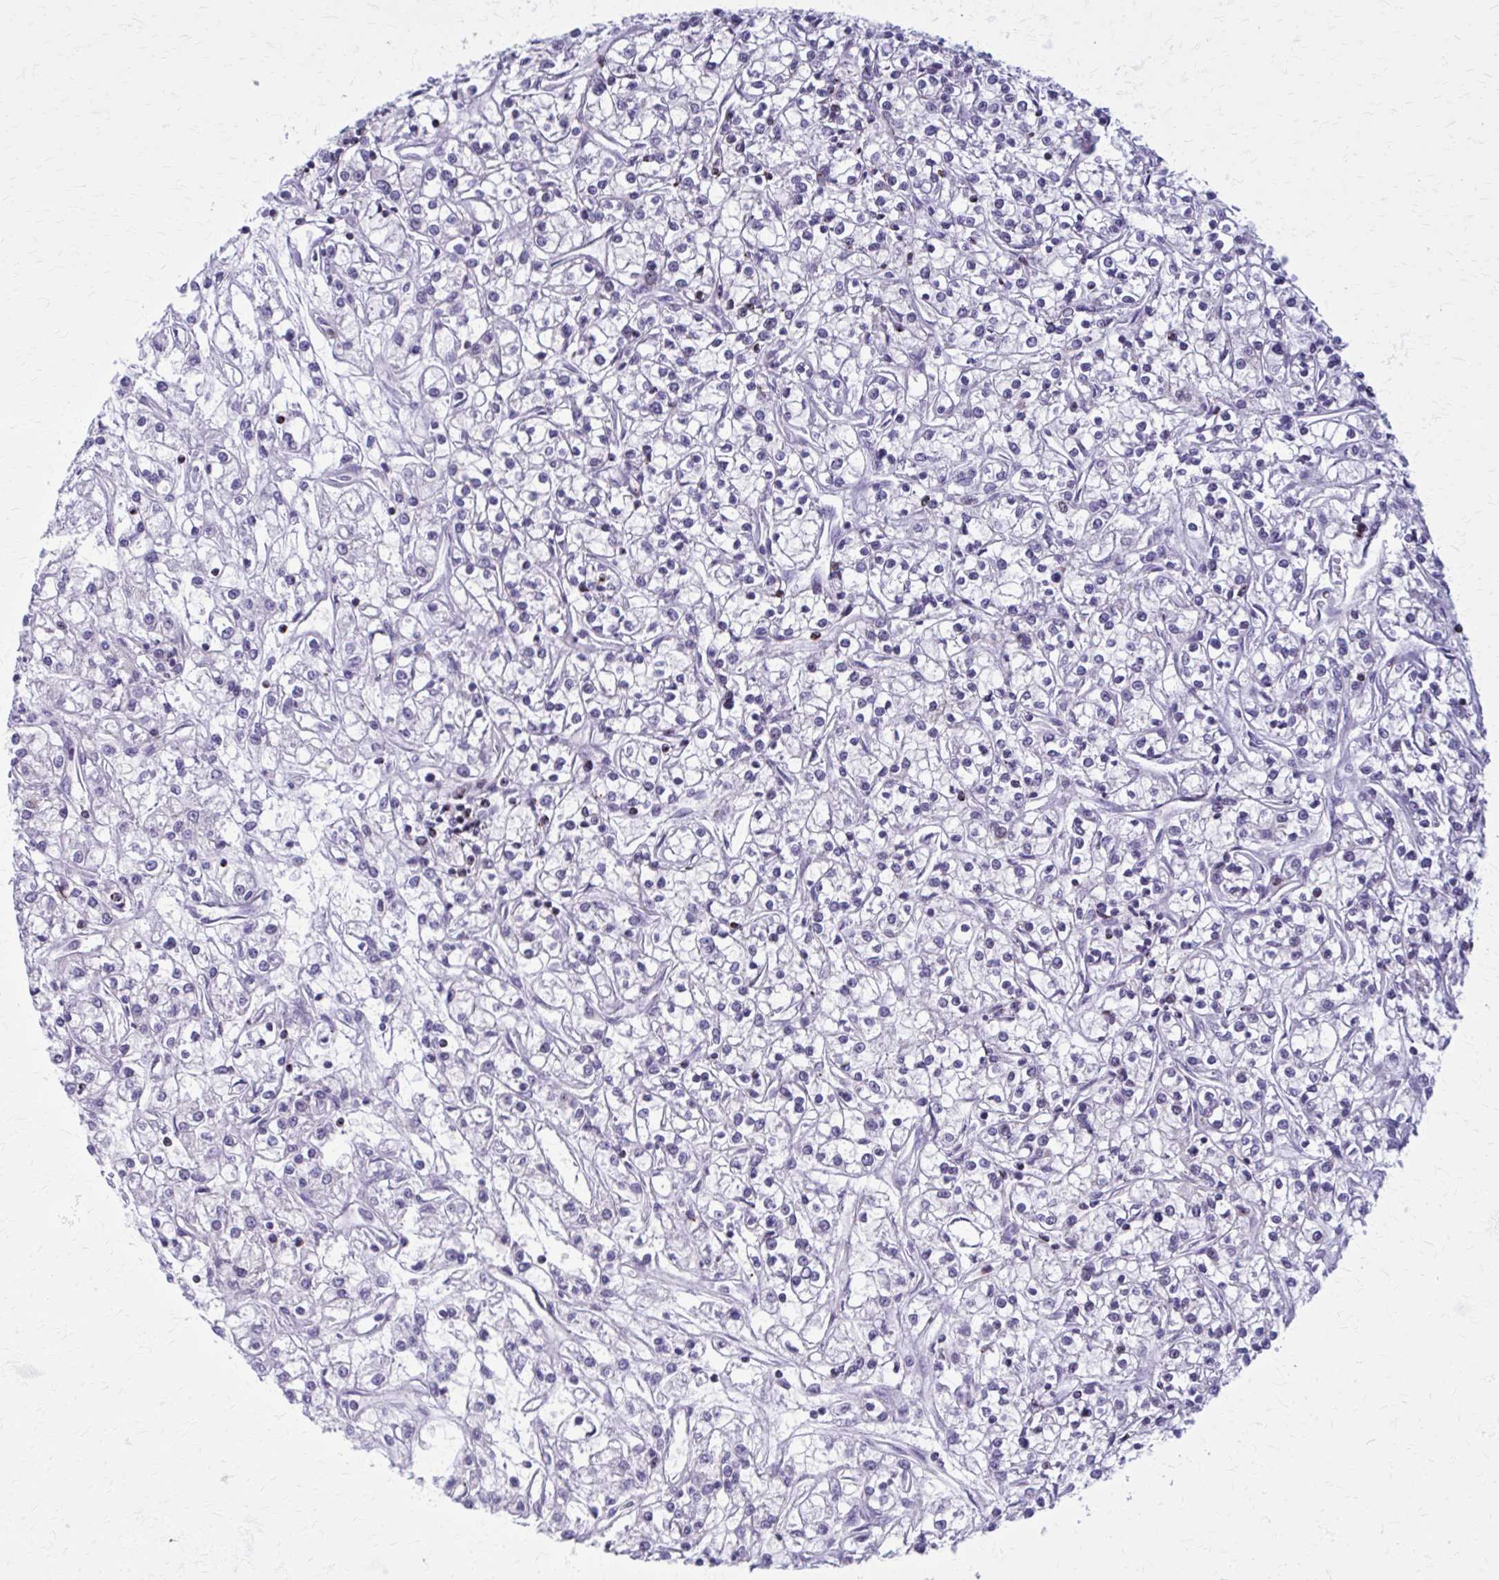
{"staining": {"intensity": "negative", "quantity": "none", "location": "none"}, "tissue": "renal cancer", "cell_type": "Tumor cells", "image_type": "cancer", "snomed": [{"axis": "morphology", "description": "Adenocarcinoma, NOS"}, {"axis": "topography", "description": "Kidney"}], "caption": "Immunohistochemical staining of human renal adenocarcinoma exhibits no significant expression in tumor cells.", "gene": "PEDS1", "patient": {"sex": "female", "age": 59}}